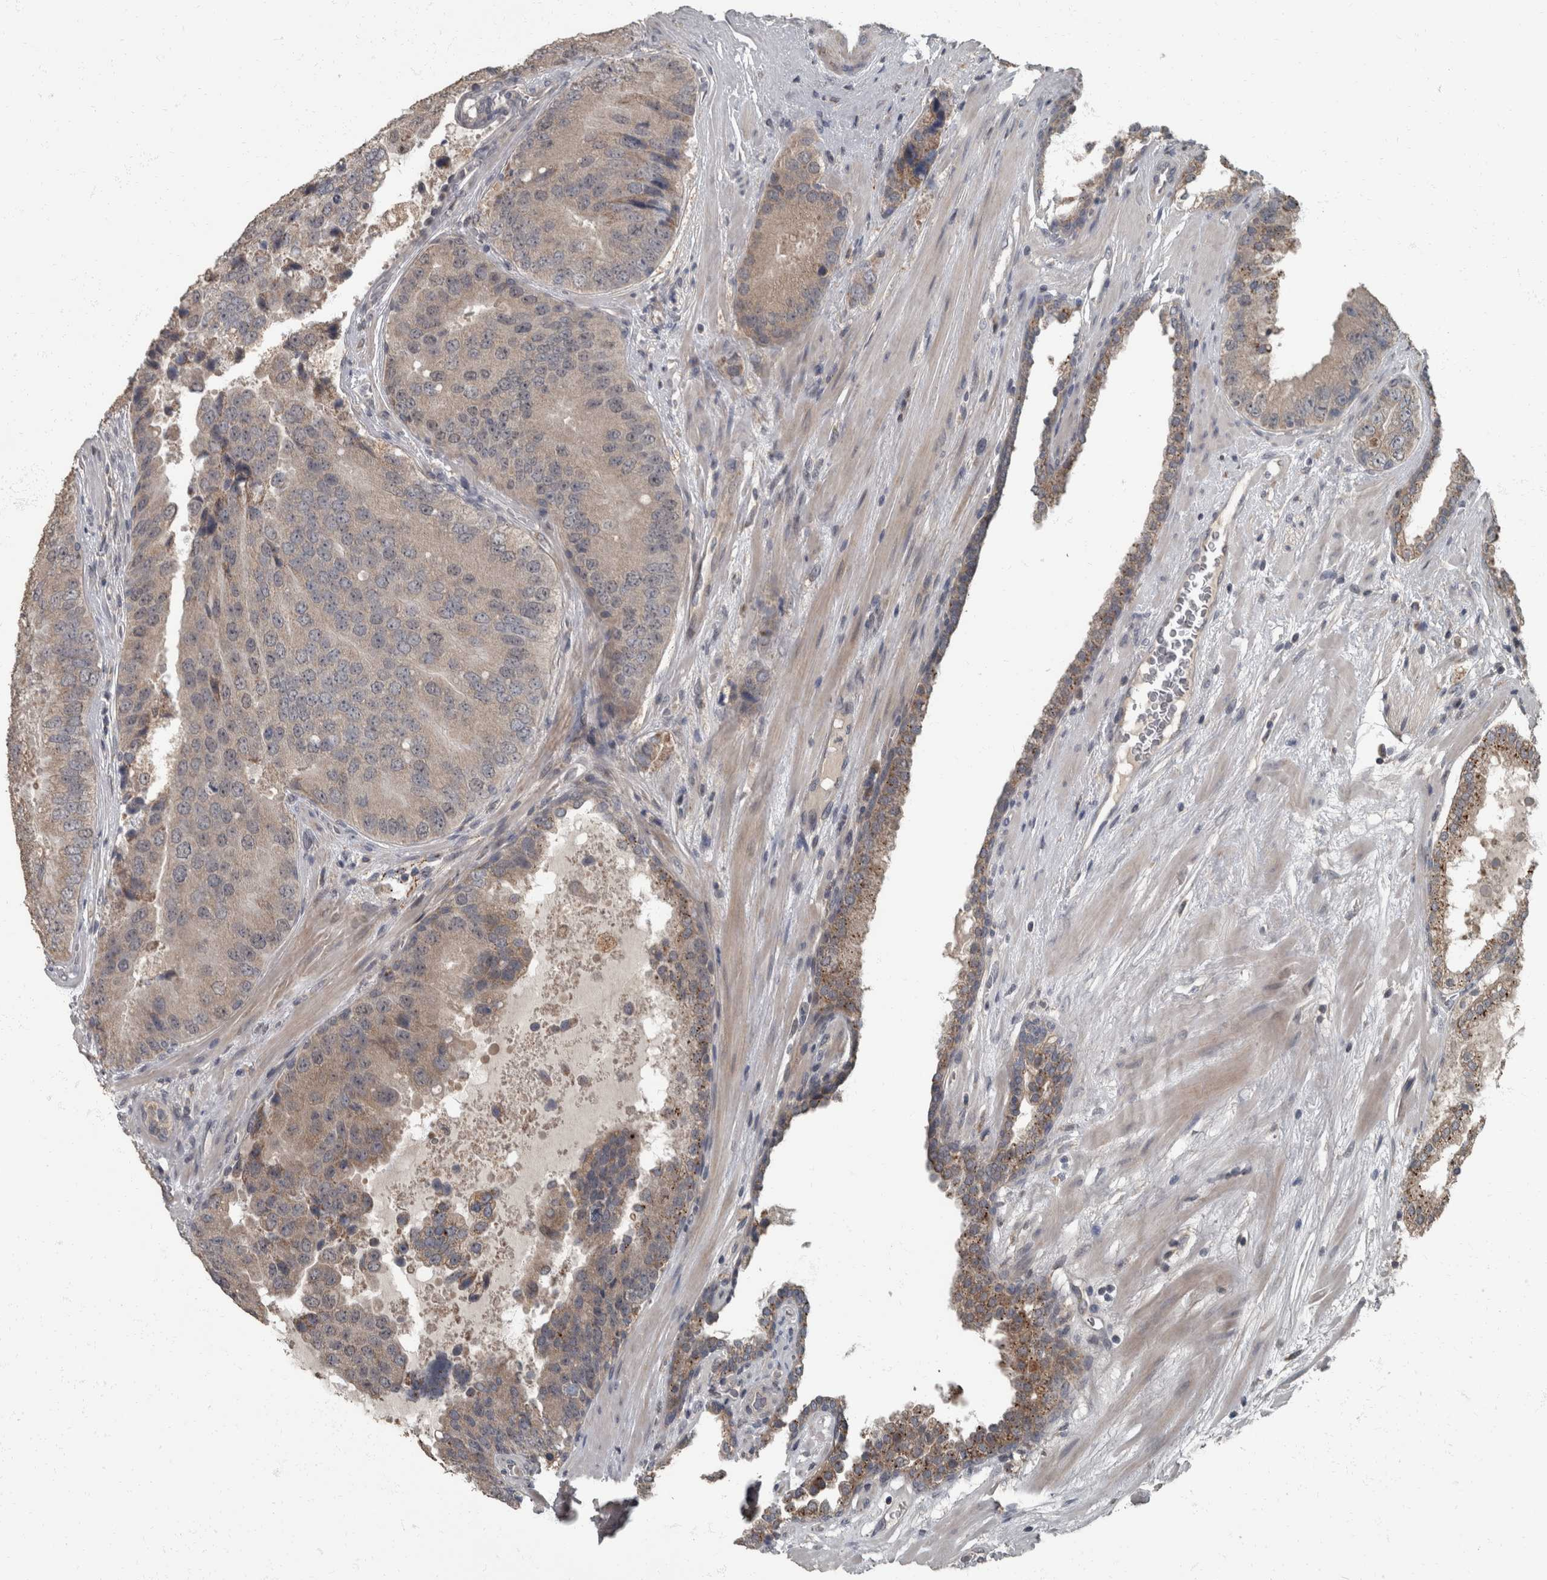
{"staining": {"intensity": "weak", "quantity": "<25%", "location": "cytoplasmic/membranous"}, "tissue": "prostate cancer", "cell_type": "Tumor cells", "image_type": "cancer", "snomed": [{"axis": "morphology", "description": "Adenocarcinoma, High grade"}, {"axis": "topography", "description": "Prostate"}], "caption": "Prostate high-grade adenocarcinoma was stained to show a protein in brown. There is no significant expression in tumor cells.", "gene": "RABGGTB", "patient": {"sex": "male", "age": 70}}